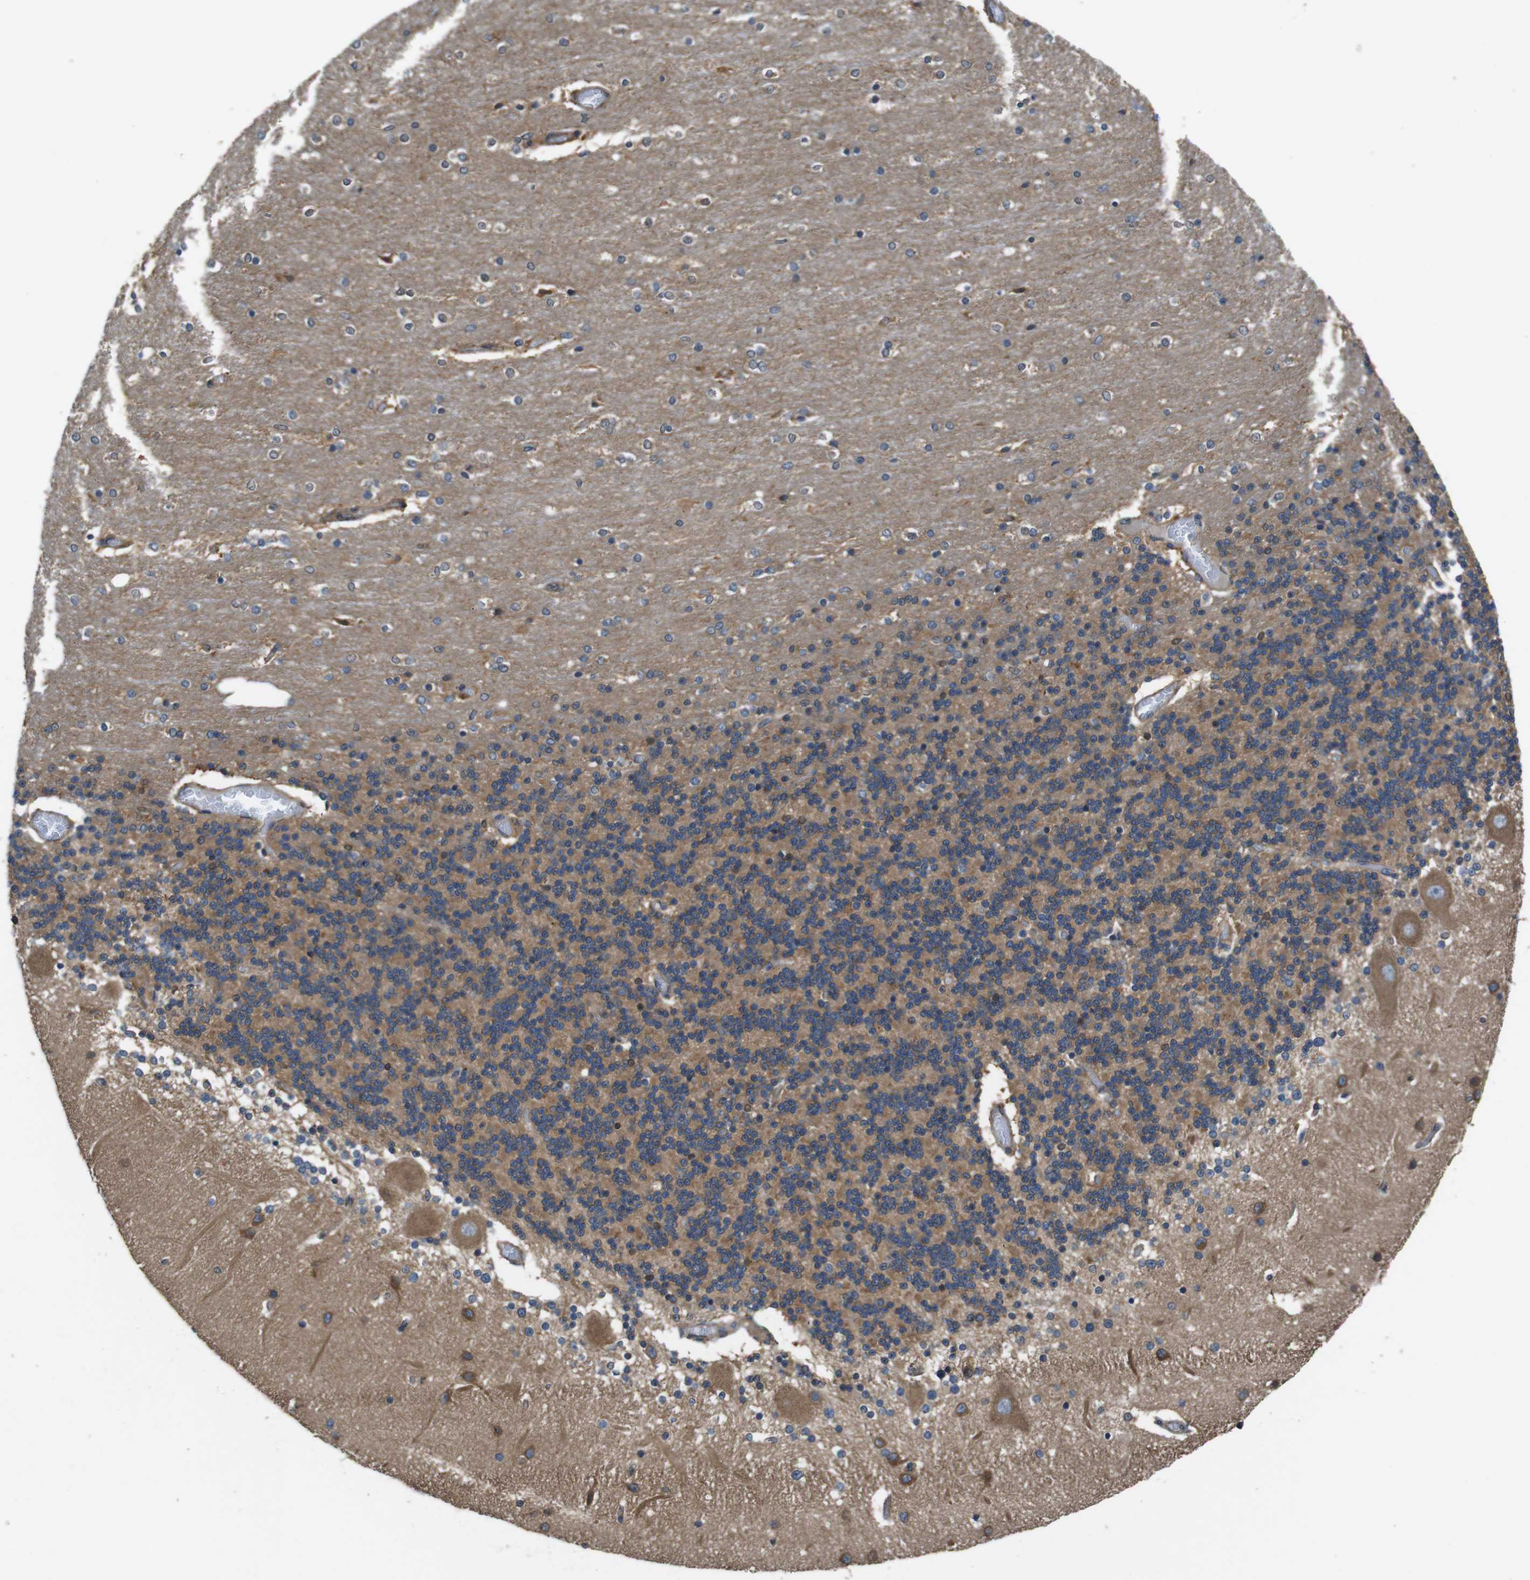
{"staining": {"intensity": "moderate", "quantity": "25%-75%", "location": "cytoplasmic/membranous"}, "tissue": "cerebellum", "cell_type": "Cells in granular layer", "image_type": "normal", "snomed": [{"axis": "morphology", "description": "Normal tissue, NOS"}, {"axis": "topography", "description": "Cerebellum"}], "caption": "A histopathology image of human cerebellum stained for a protein shows moderate cytoplasmic/membranous brown staining in cells in granular layer.", "gene": "DCTN1", "patient": {"sex": "female", "age": 54}}